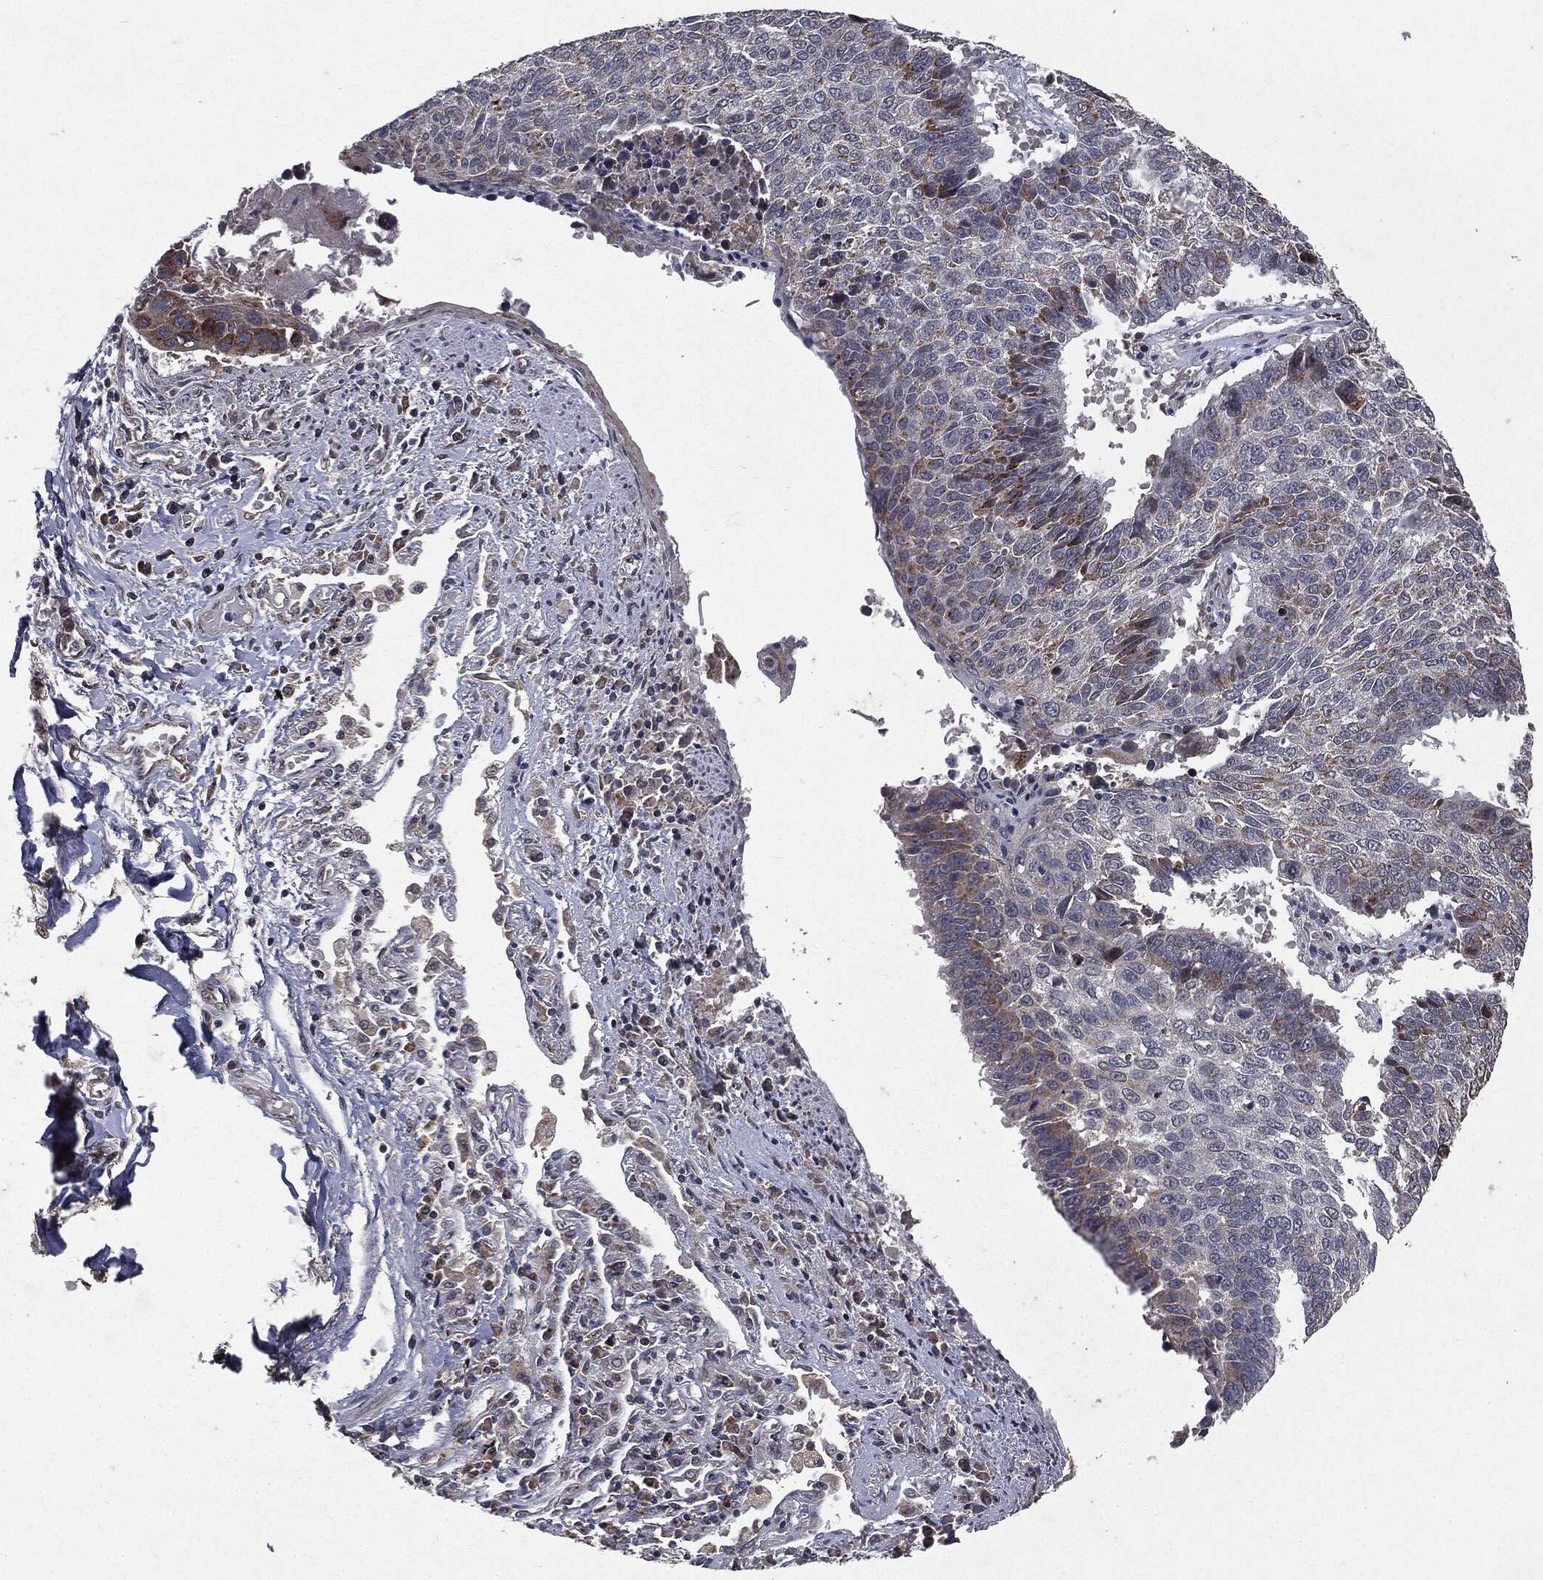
{"staining": {"intensity": "moderate", "quantity": "25%-75%", "location": "cytoplasmic/membranous"}, "tissue": "lung cancer", "cell_type": "Tumor cells", "image_type": "cancer", "snomed": [{"axis": "morphology", "description": "Squamous cell carcinoma, NOS"}, {"axis": "topography", "description": "Lung"}], "caption": "DAB (3,3'-diaminobenzidine) immunohistochemical staining of lung cancer exhibits moderate cytoplasmic/membranous protein positivity in about 25%-75% of tumor cells.", "gene": "PLPPR2", "patient": {"sex": "male", "age": 73}}